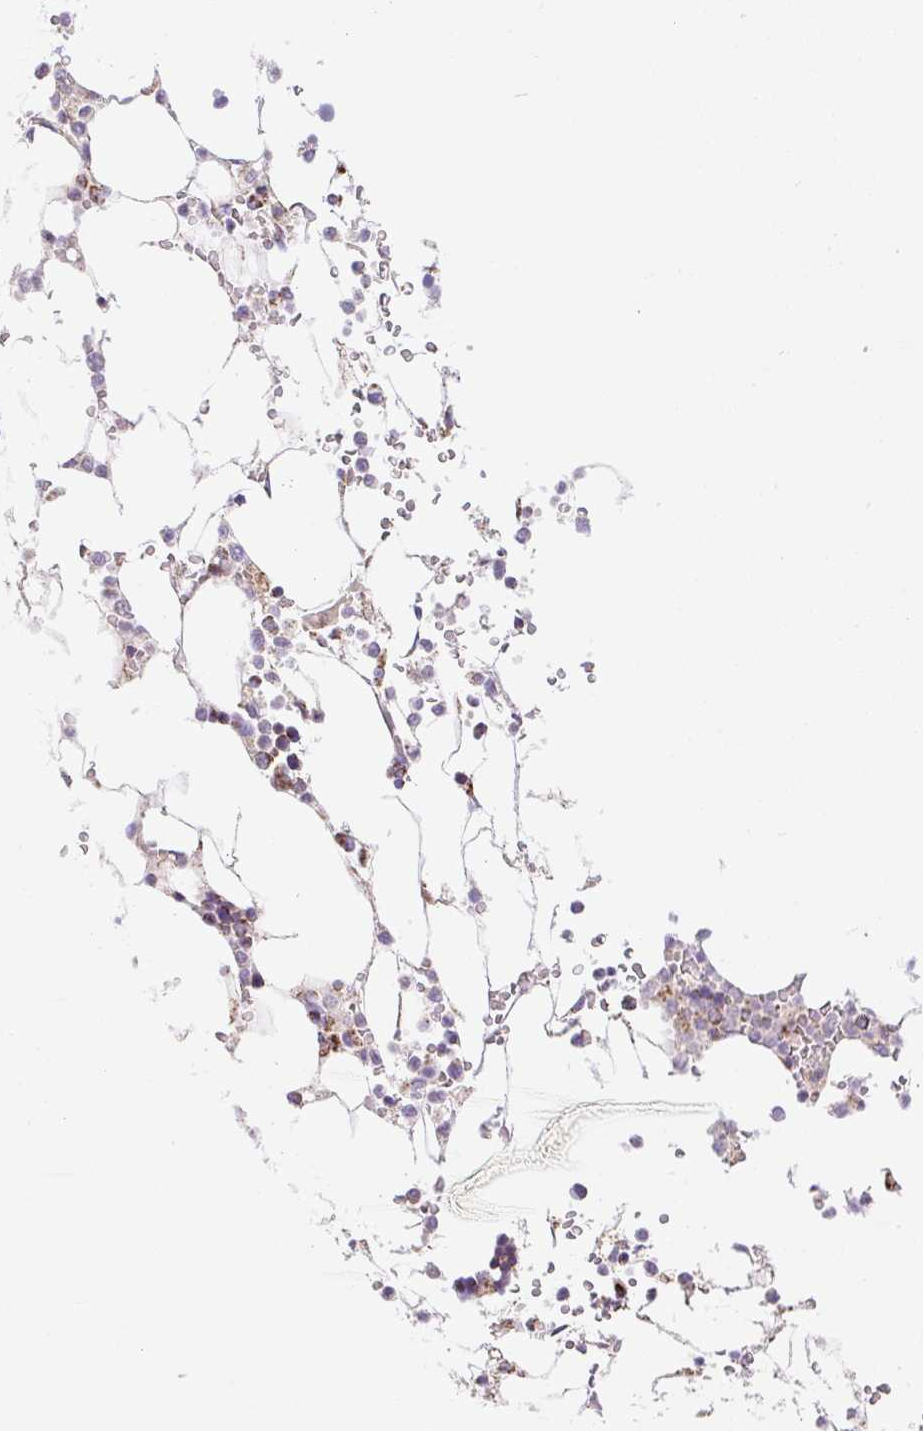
{"staining": {"intensity": "negative", "quantity": "none", "location": "none"}, "tissue": "bone marrow", "cell_type": "Hematopoietic cells", "image_type": "normal", "snomed": [{"axis": "morphology", "description": "Normal tissue, NOS"}, {"axis": "topography", "description": "Bone marrow"}], "caption": "An IHC photomicrograph of benign bone marrow is shown. There is no staining in hematopoietic cells of bone marrow.", "gene": "DAAM2", "patient": {"sex": "male", "age": 64}}